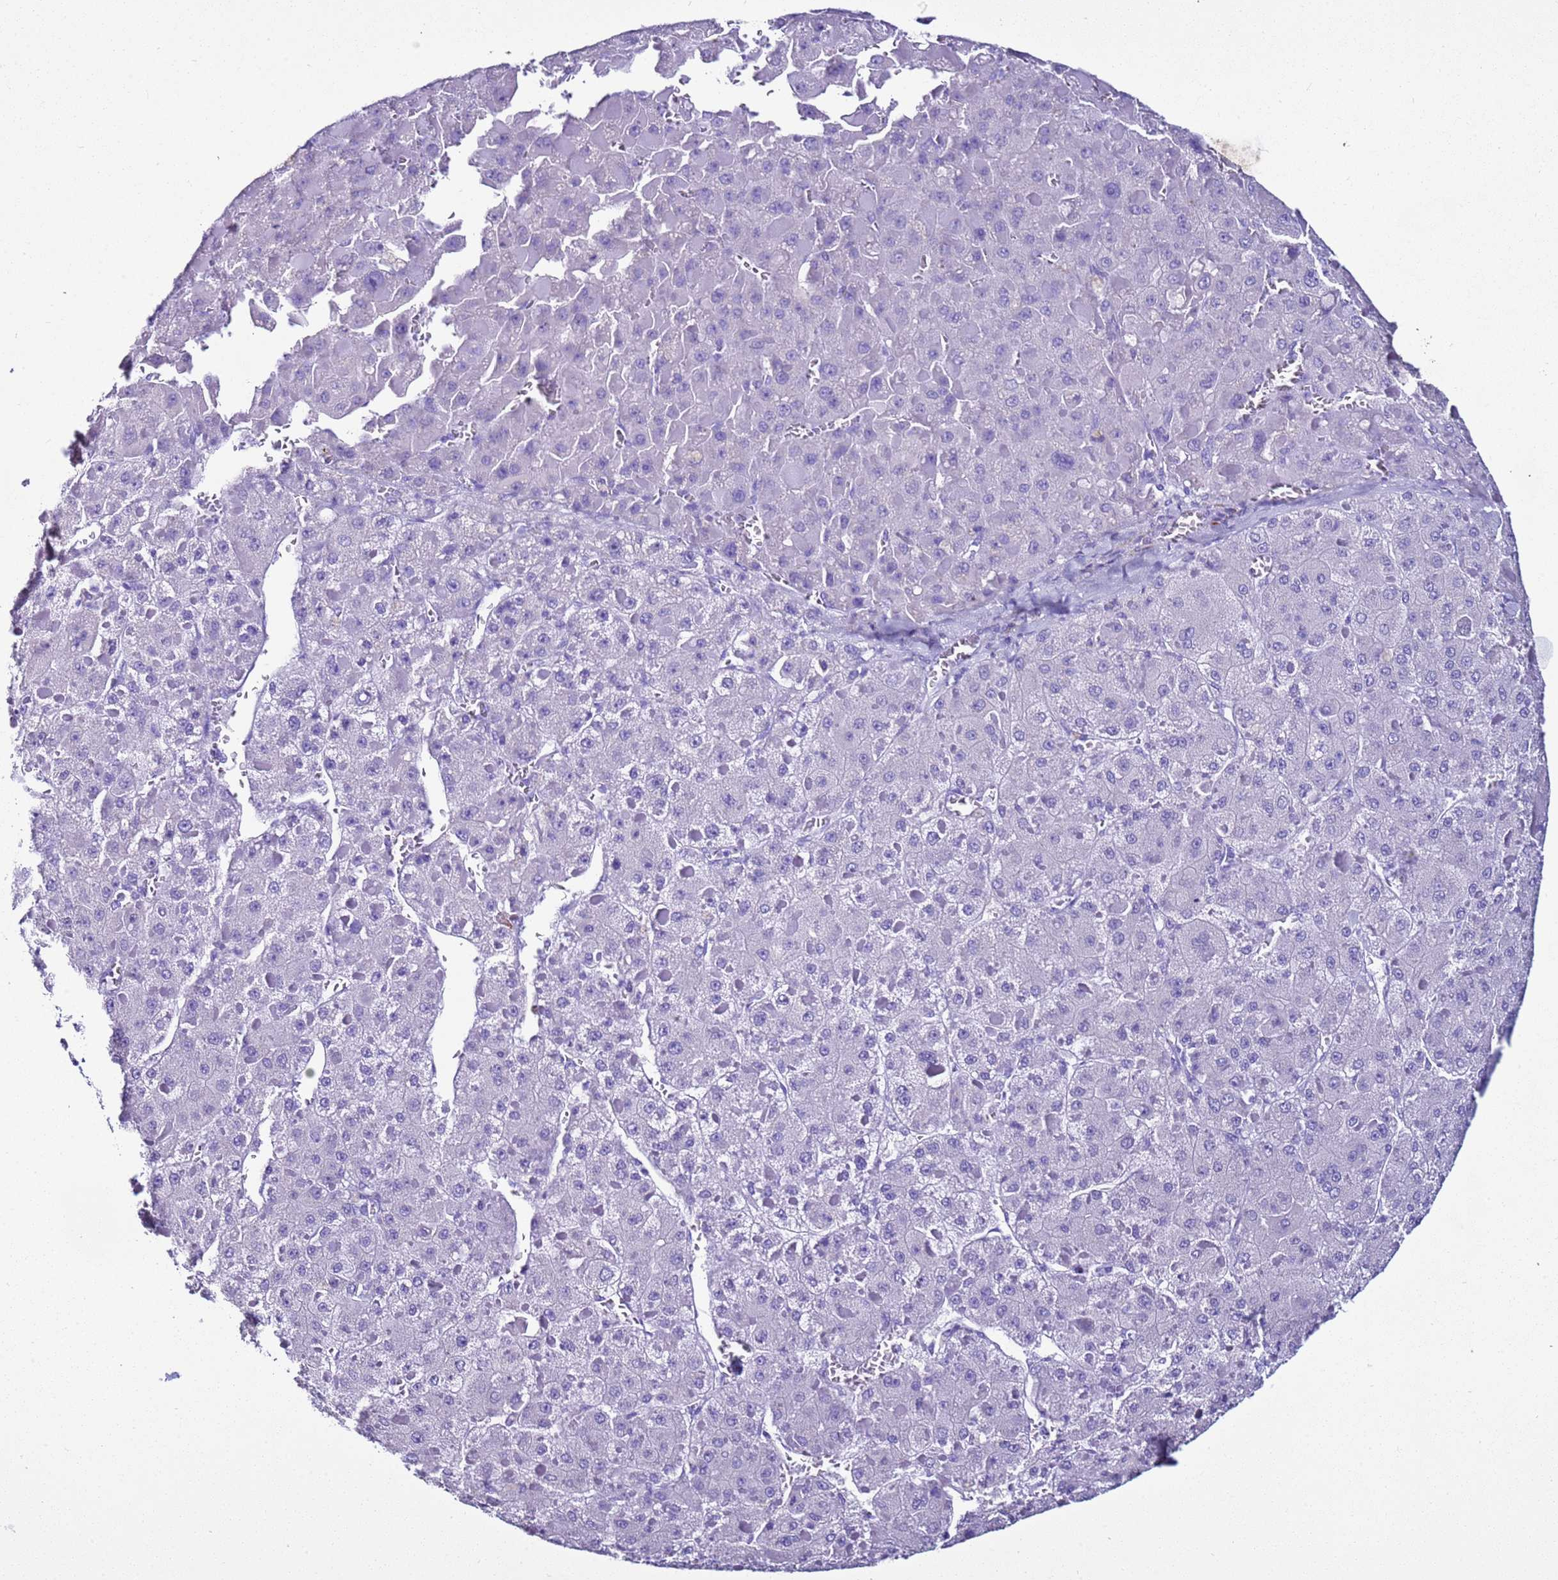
{"staining": {"intensity": "negative", "quantity": "none", "location": "none"}, "tissue": "liver cancer", "cell_type": "Tumor cells", "image_type": "cancer", "snomed": [{"axis": "morphology", "description": "Carcinoma, Hepatocellular, NOS"}, {"axis": "topography", "description": "Liver"}], "caption": "DAB (3,3'-diaminobenzidine) immunohistochemical staining of human liver hepatocellular carcinoma displays no significant expression in tumor cells.", "gene": "LCMT1", "patient": {"sex": "female", "age": 73}}